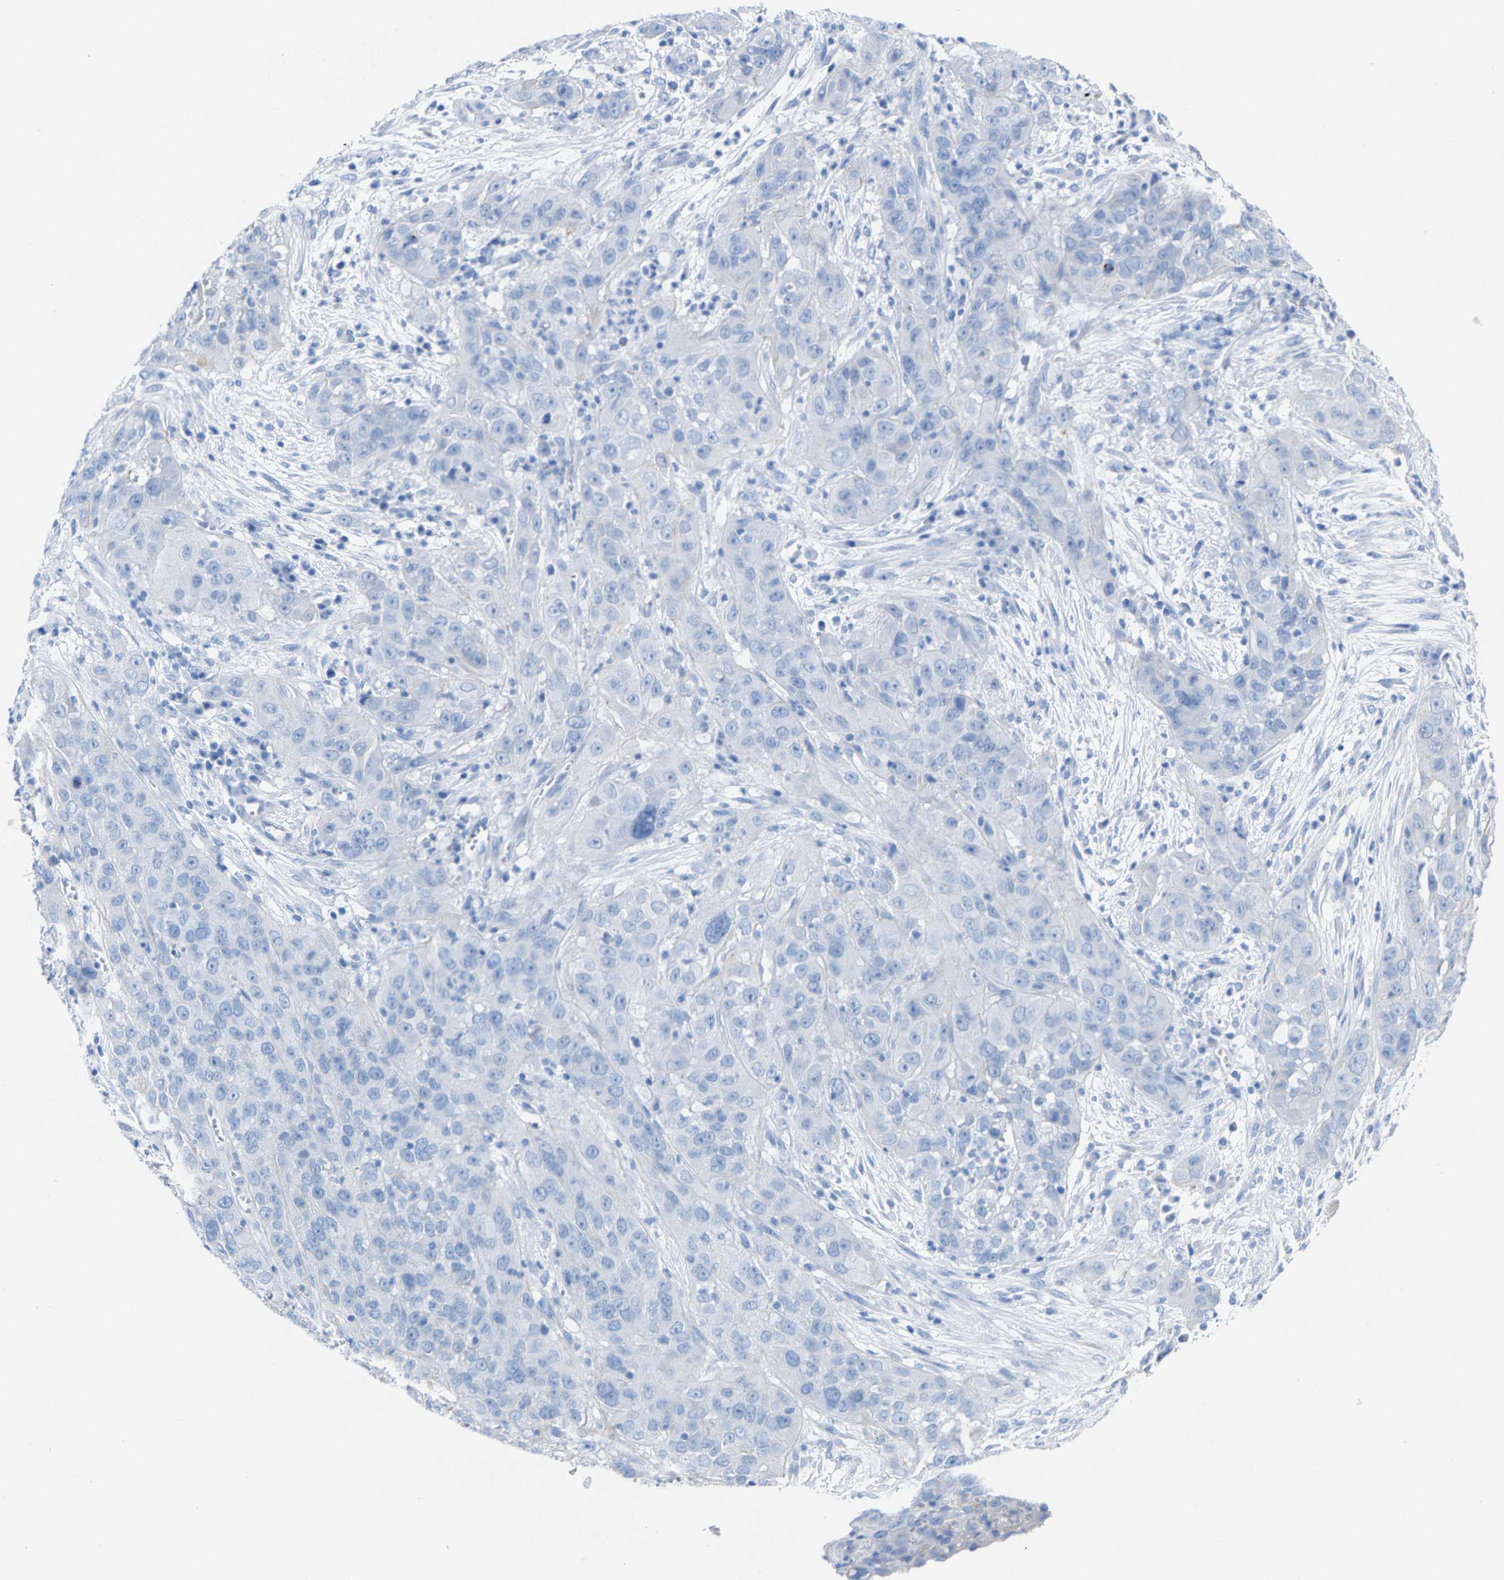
{"staining": {"intensity": "negative", "quantity": "none", "location": "none"}, "tissue": "cervical cancer", "cell_type": "Tumor cells", "image_type": "cancer", "snomed": [{"axis": "morphology", "description": "Squamous cell carcinoma, NOS"}, {"axis": "topography", "description": "Cervix"}], "caption": "This is an IHC histopathology image of cervical squamous cell carcinoma. There is no expression in tumor cells.", "gene": "CPA1", "patient": {"sex": "female", "age": 32}}